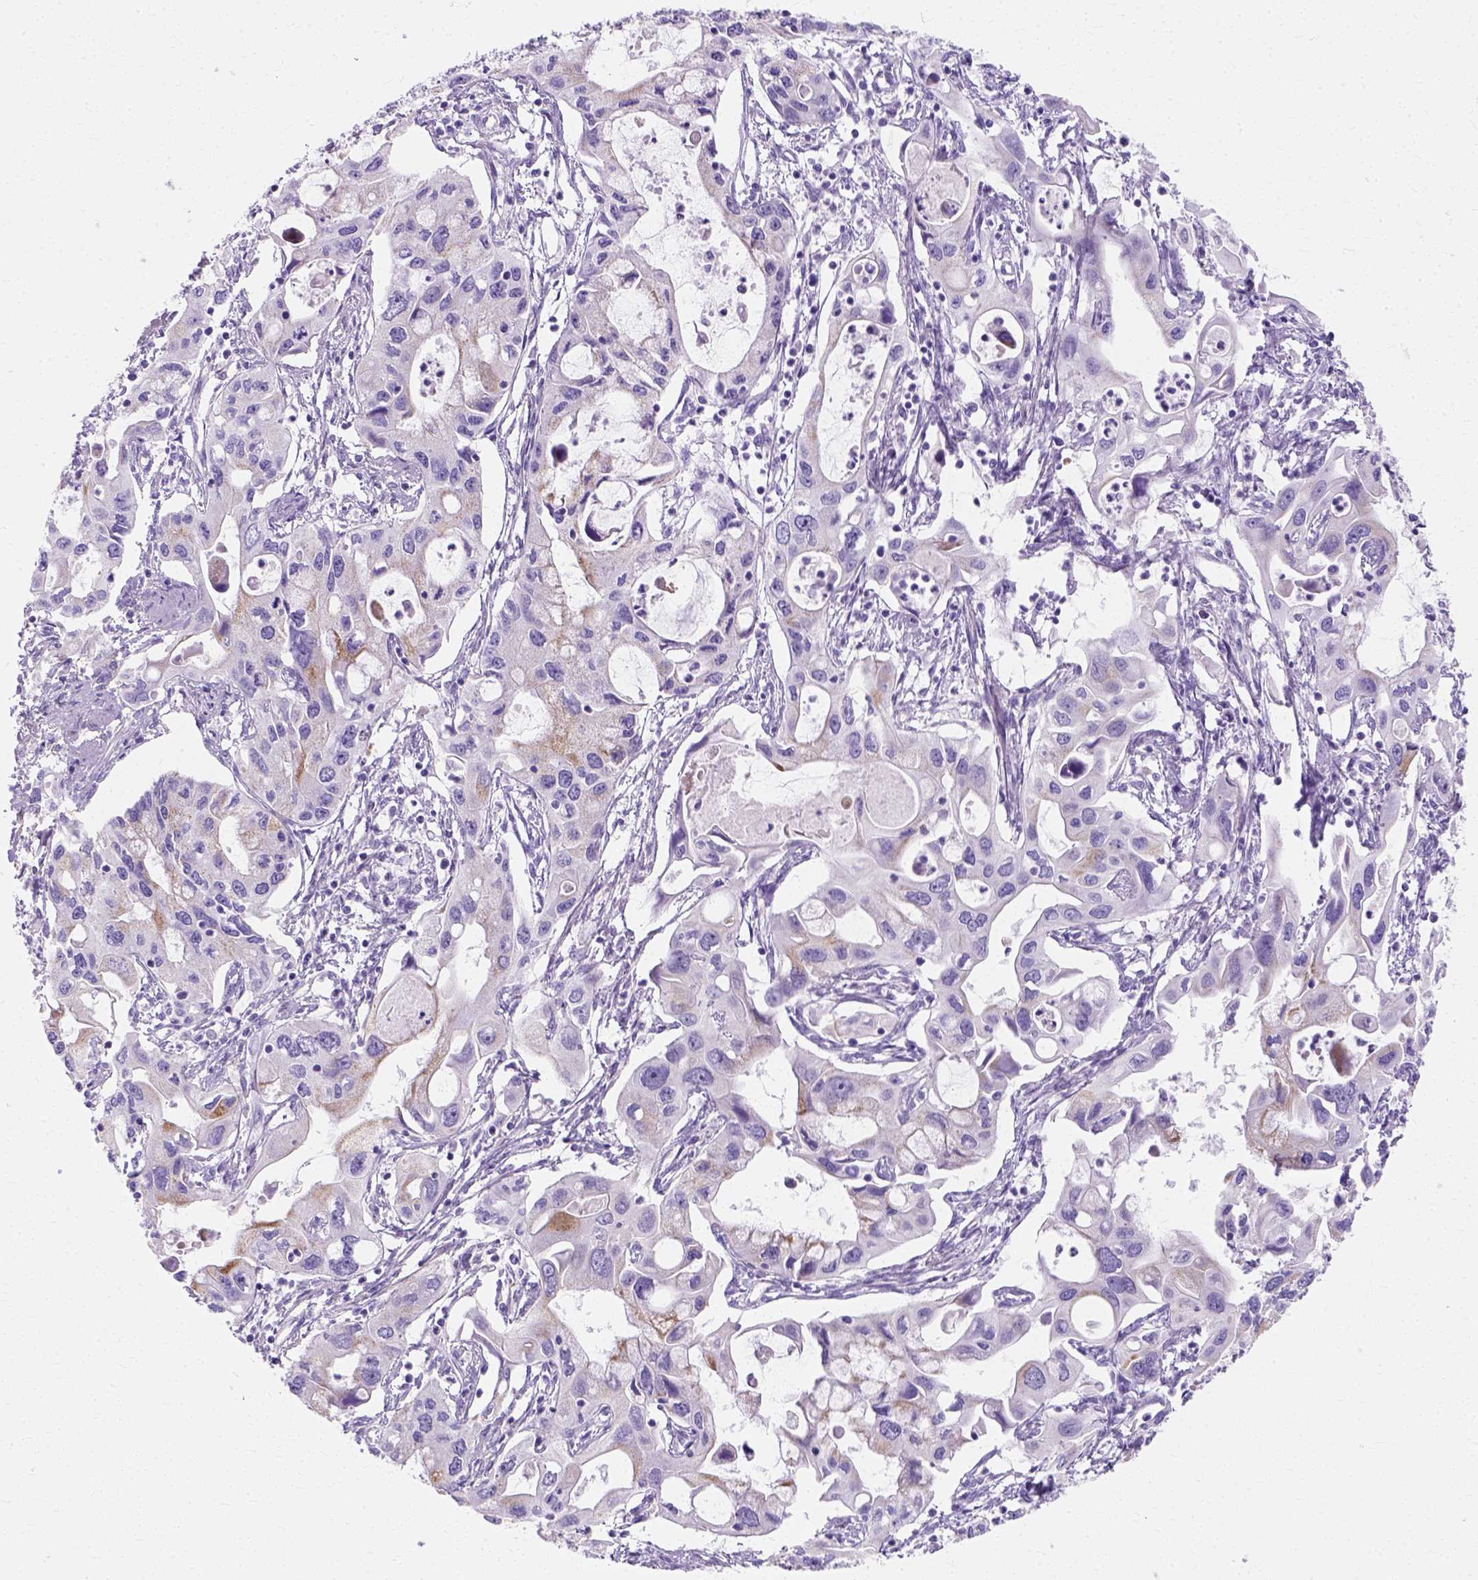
{"staining": {"intensity": "moderate", "quantity": "<25%", "location": "cytoplasmic/membranous"}, "tissue": "pancreatic cancer", "cell_type": "Tumor cells", "image_type": "cancer", "snomed": [{"axis": "morphology", "description": "Adenocarcinoma, NOS"}, {"axis": "topography", "description": "Pancreas"}], "caption": "Immunohistochemical staining of human pancreatic cancer (adenocarcinoma) exhibits low levels of moderate cytoplasmic/membranous protein staining in about <25% of tumor cells.", "gene": "MYH15", "patient": {"sex": "male", "age": 60}}